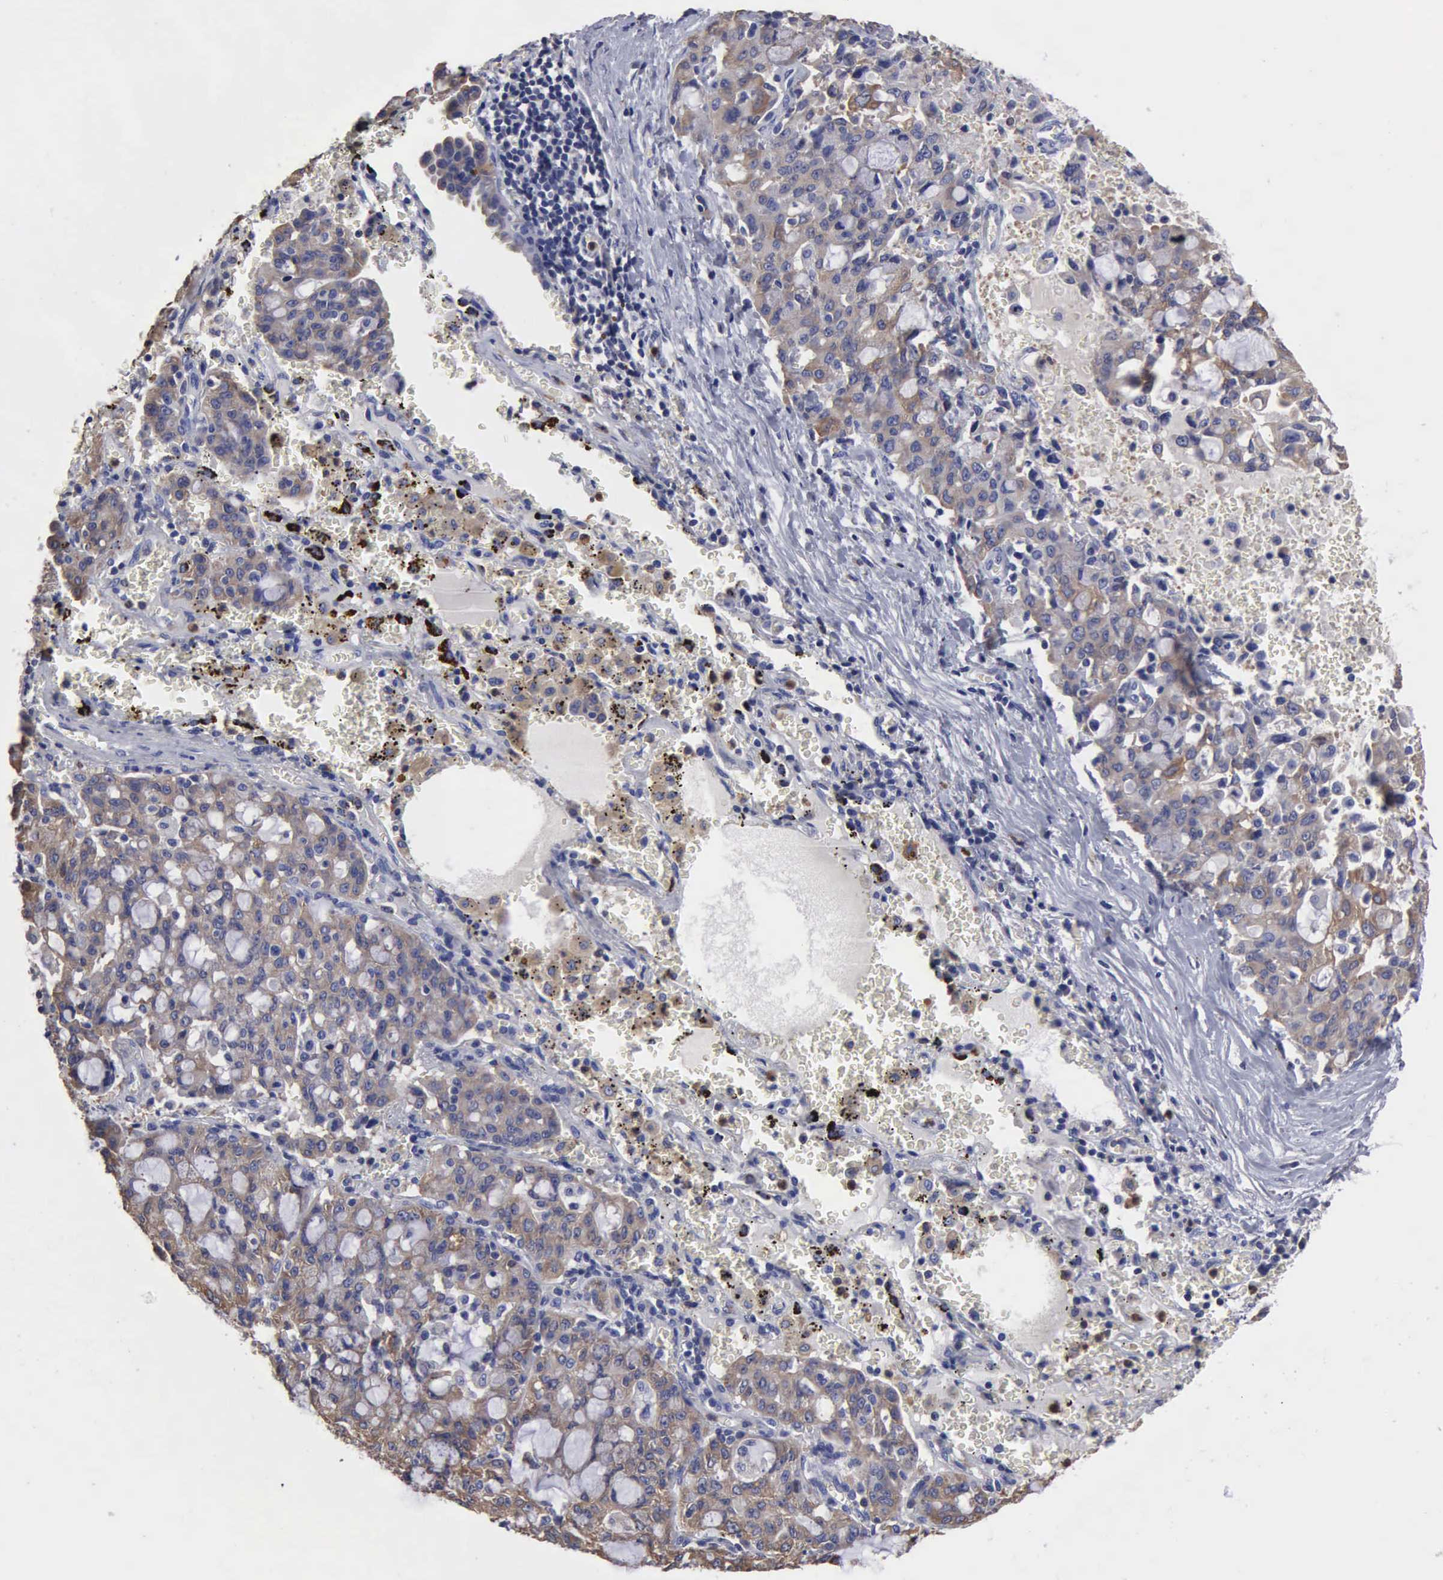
{"staining": {"intensity": "weak", "quantity": "25%-75%", "location": "cytoplasmic/membranous"}, "tissue": "lung cancer", "cell_type": "Tumor cells", "image_type": "cancer", "snomed": [{"axis": "morphology", "description": "Adenocarcinoma, NOS"}, {"axis": "topography", "description": "Lung"}], "caption": "High-power microscopy captured an immunohistochemistry photomicrograph of lung adenocarcinoma, revealing weak cytoplasmic/membranous expression in about 25%-75% of tumor cells.", "gene": "G6PD", "patient": {"sex": "female", "age": 44}}